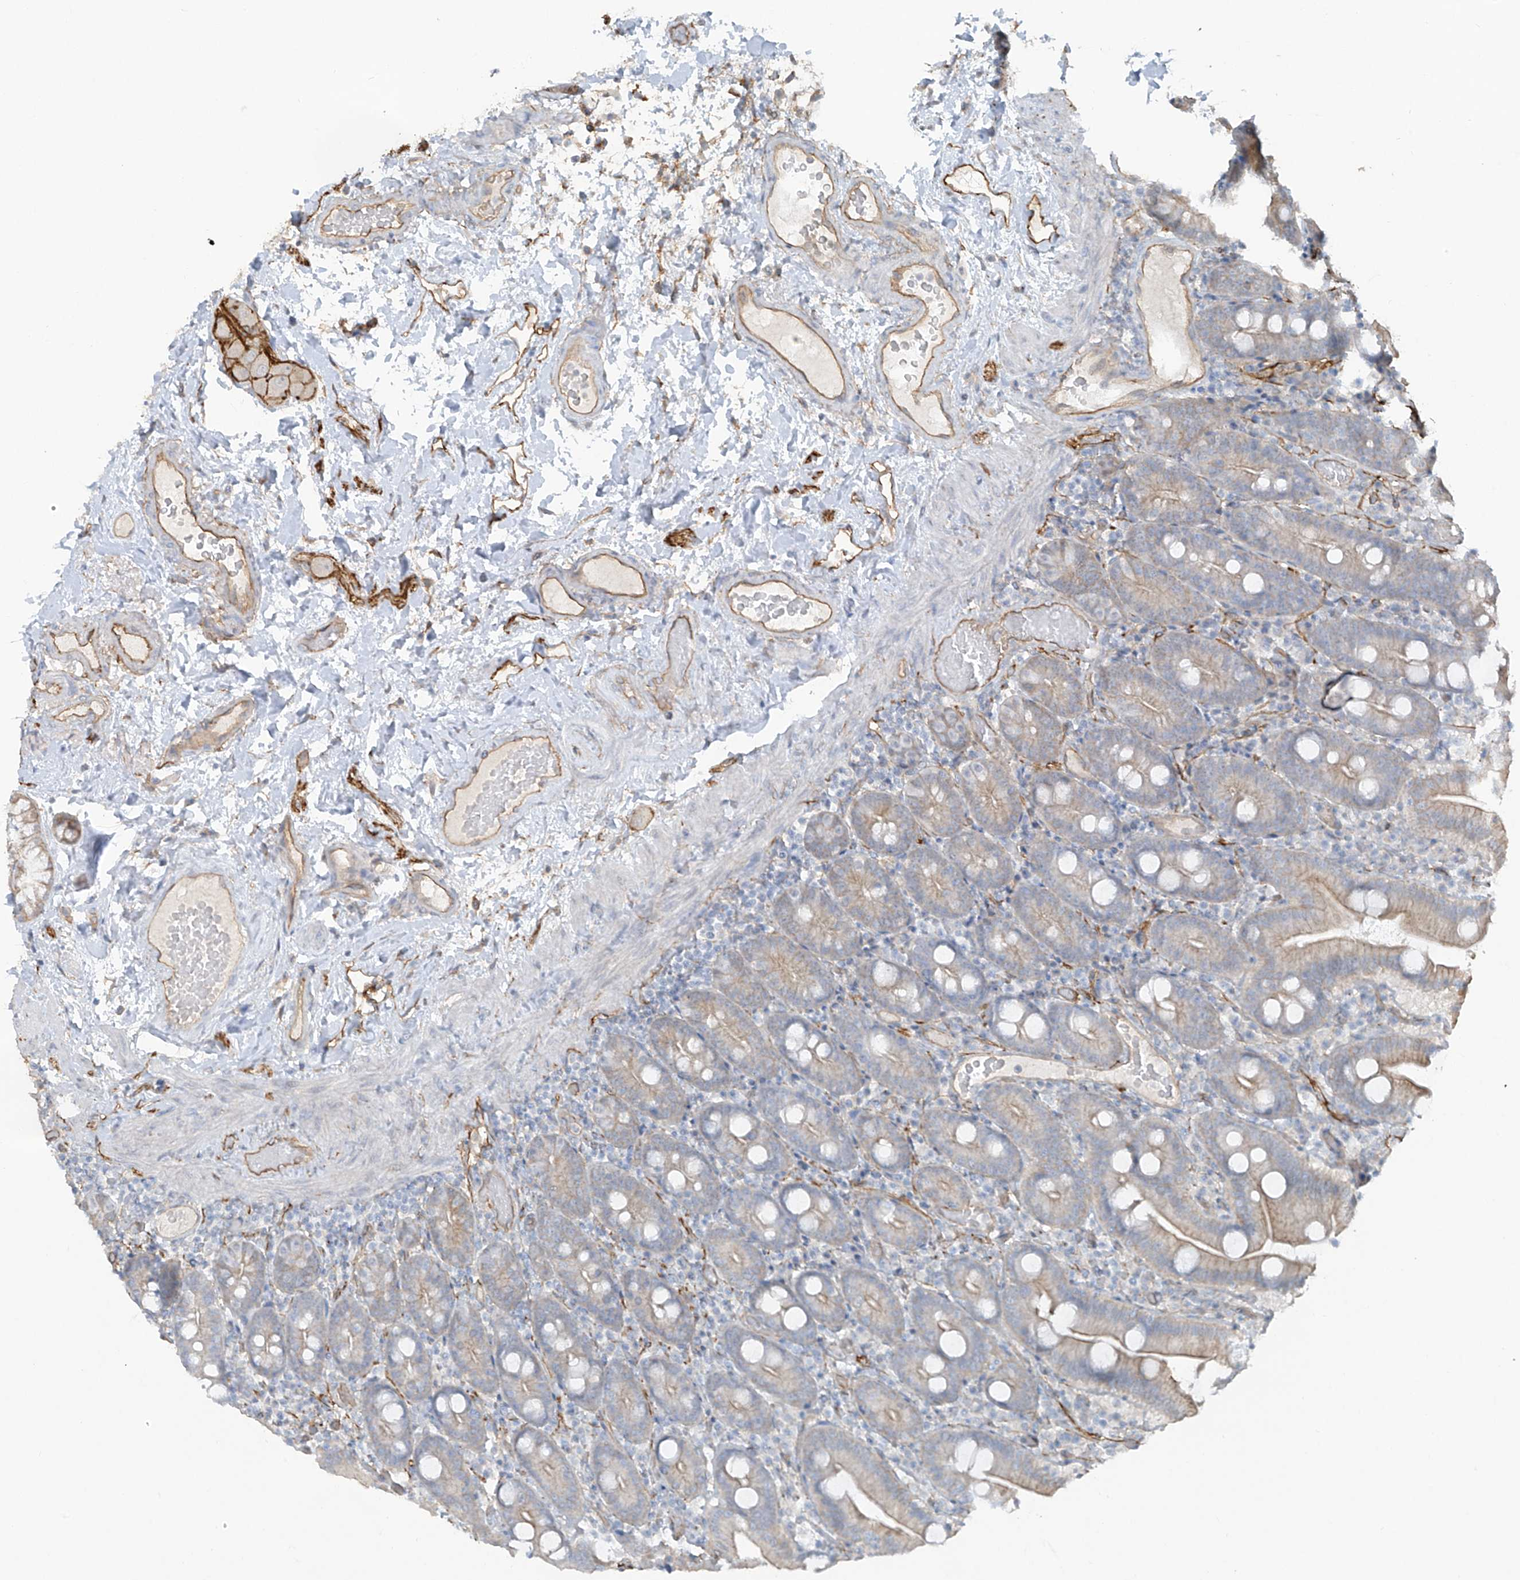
{"staining": {"intensity": "moderate", "quantity": "25%-75%", "location": "cytoplasmic/membranous"}, "tissue": "duodenum", "cell_type": "Glandular cells", "image_type": "normal", "snomed": [{"axis": "morphology", "description": "Normal tissue, NOS"}, {"axis": "topography", "description": "Duodenum"}], "caption": "A brown stain labels moderate cytoplasmic/membranous positivity of a protein in glandular cells of unremarkable human duodenum. The staining was performed using DAB (3,3'-diaminobenzidine) to visualize the protein expression in brown, while the nuclei were stained in blue with hematoxylin (Magnification: 20x).", "gene": "TUBE1", "patient": {"sex": "male", "age": 55}}